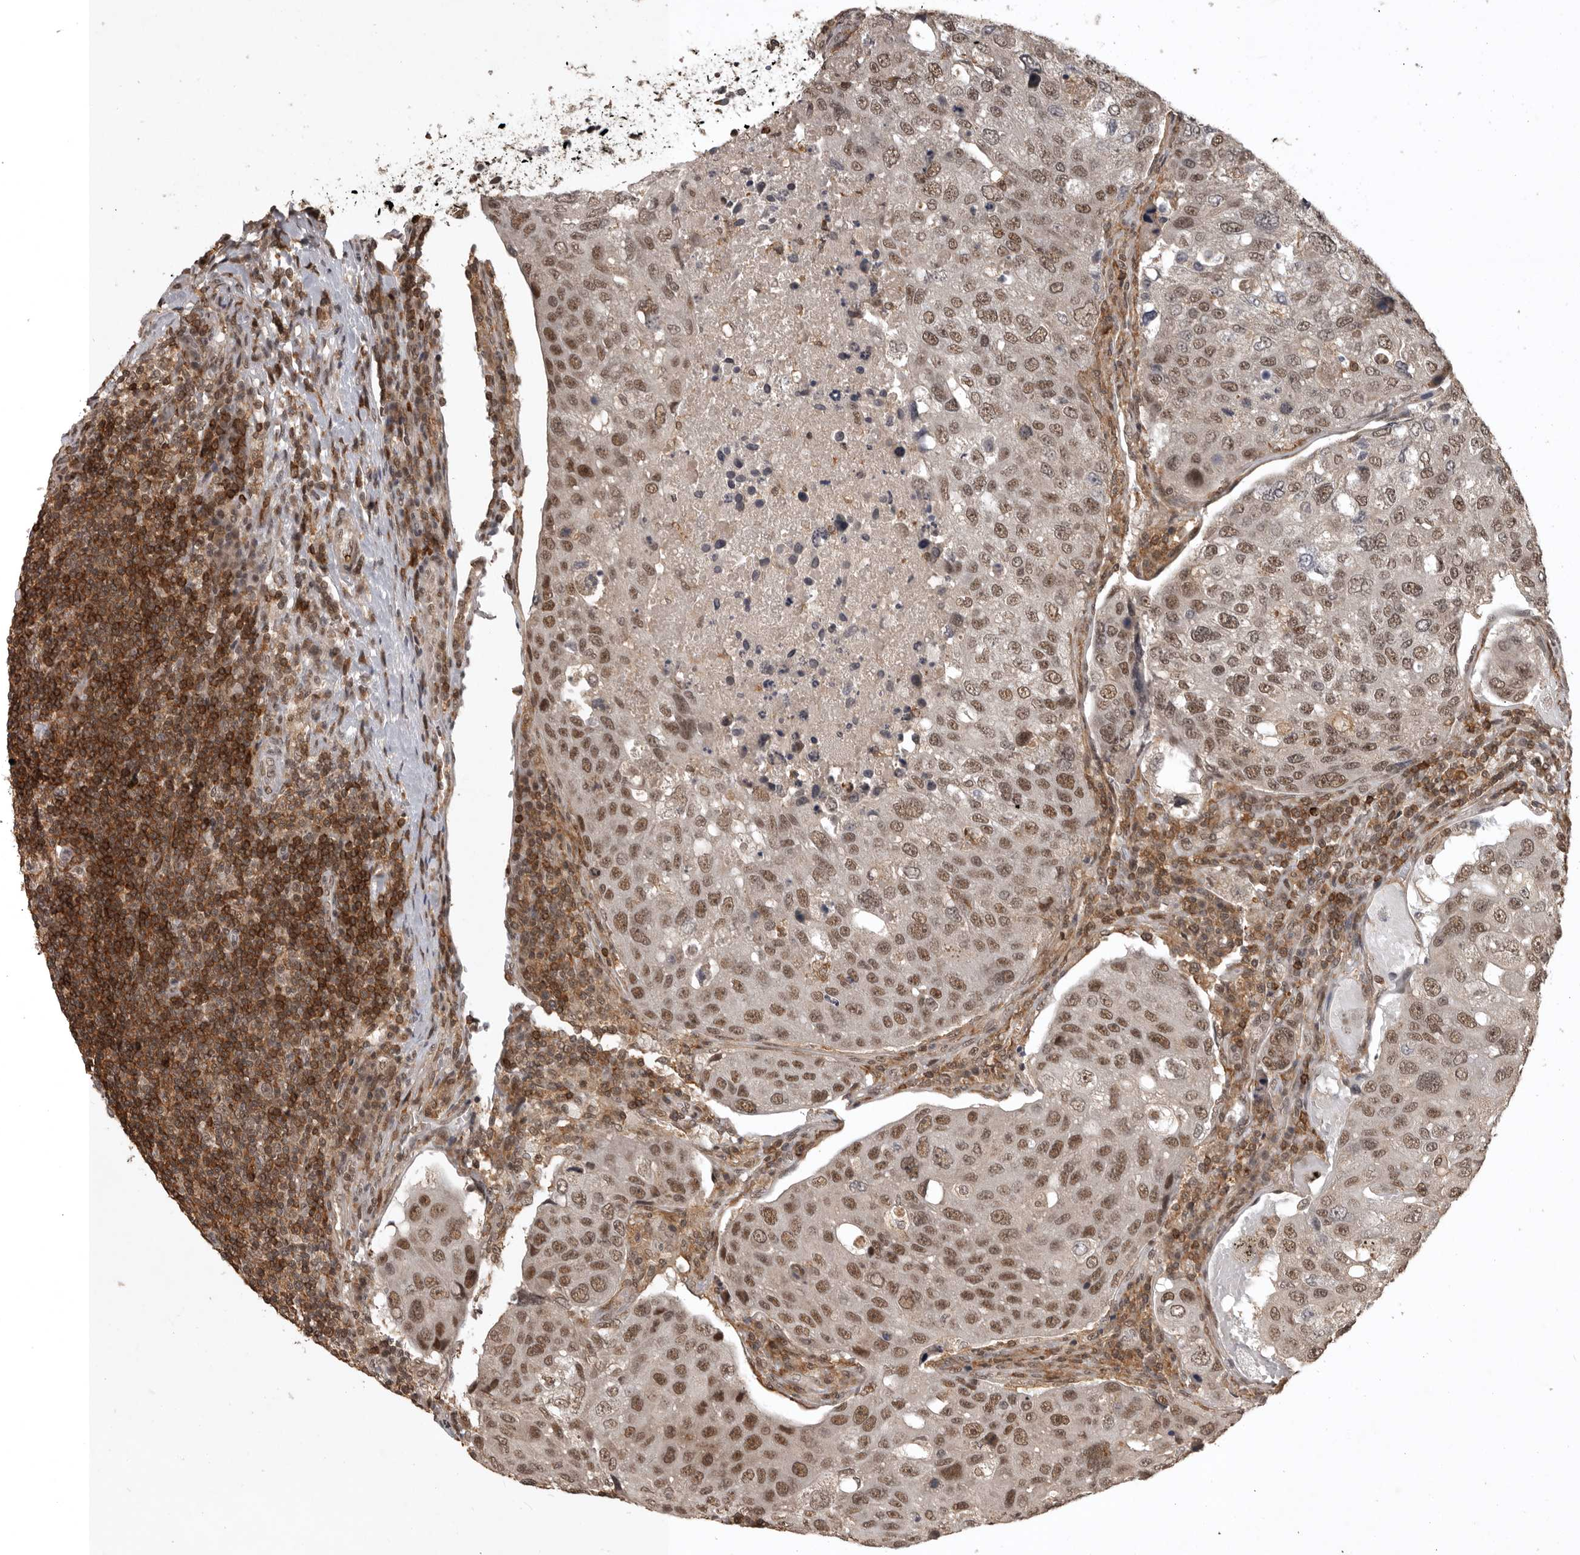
{"staining": {"intensity": "moderate", "quantity": ">75%", "location": "nuclear"}, "tissue": "urothelial cancer", "cell_type": "Tumor cells", "image_type": "cancer", "snomed": [{"axis": "morphology", "description": "Urothelial carcinoma, High grade"}, {"axis": "topography", "description": "Lymph node"}, {"axis": "topography", "description": "Urinary bladder"}], "caption": "Immunohistochemical staining of urothelial cancer shows moderate nuclear protein positivity in approximately >75% of tumor cells.", "gene": "CBLL1", "patient": {"sex": "male", "age": 51}}